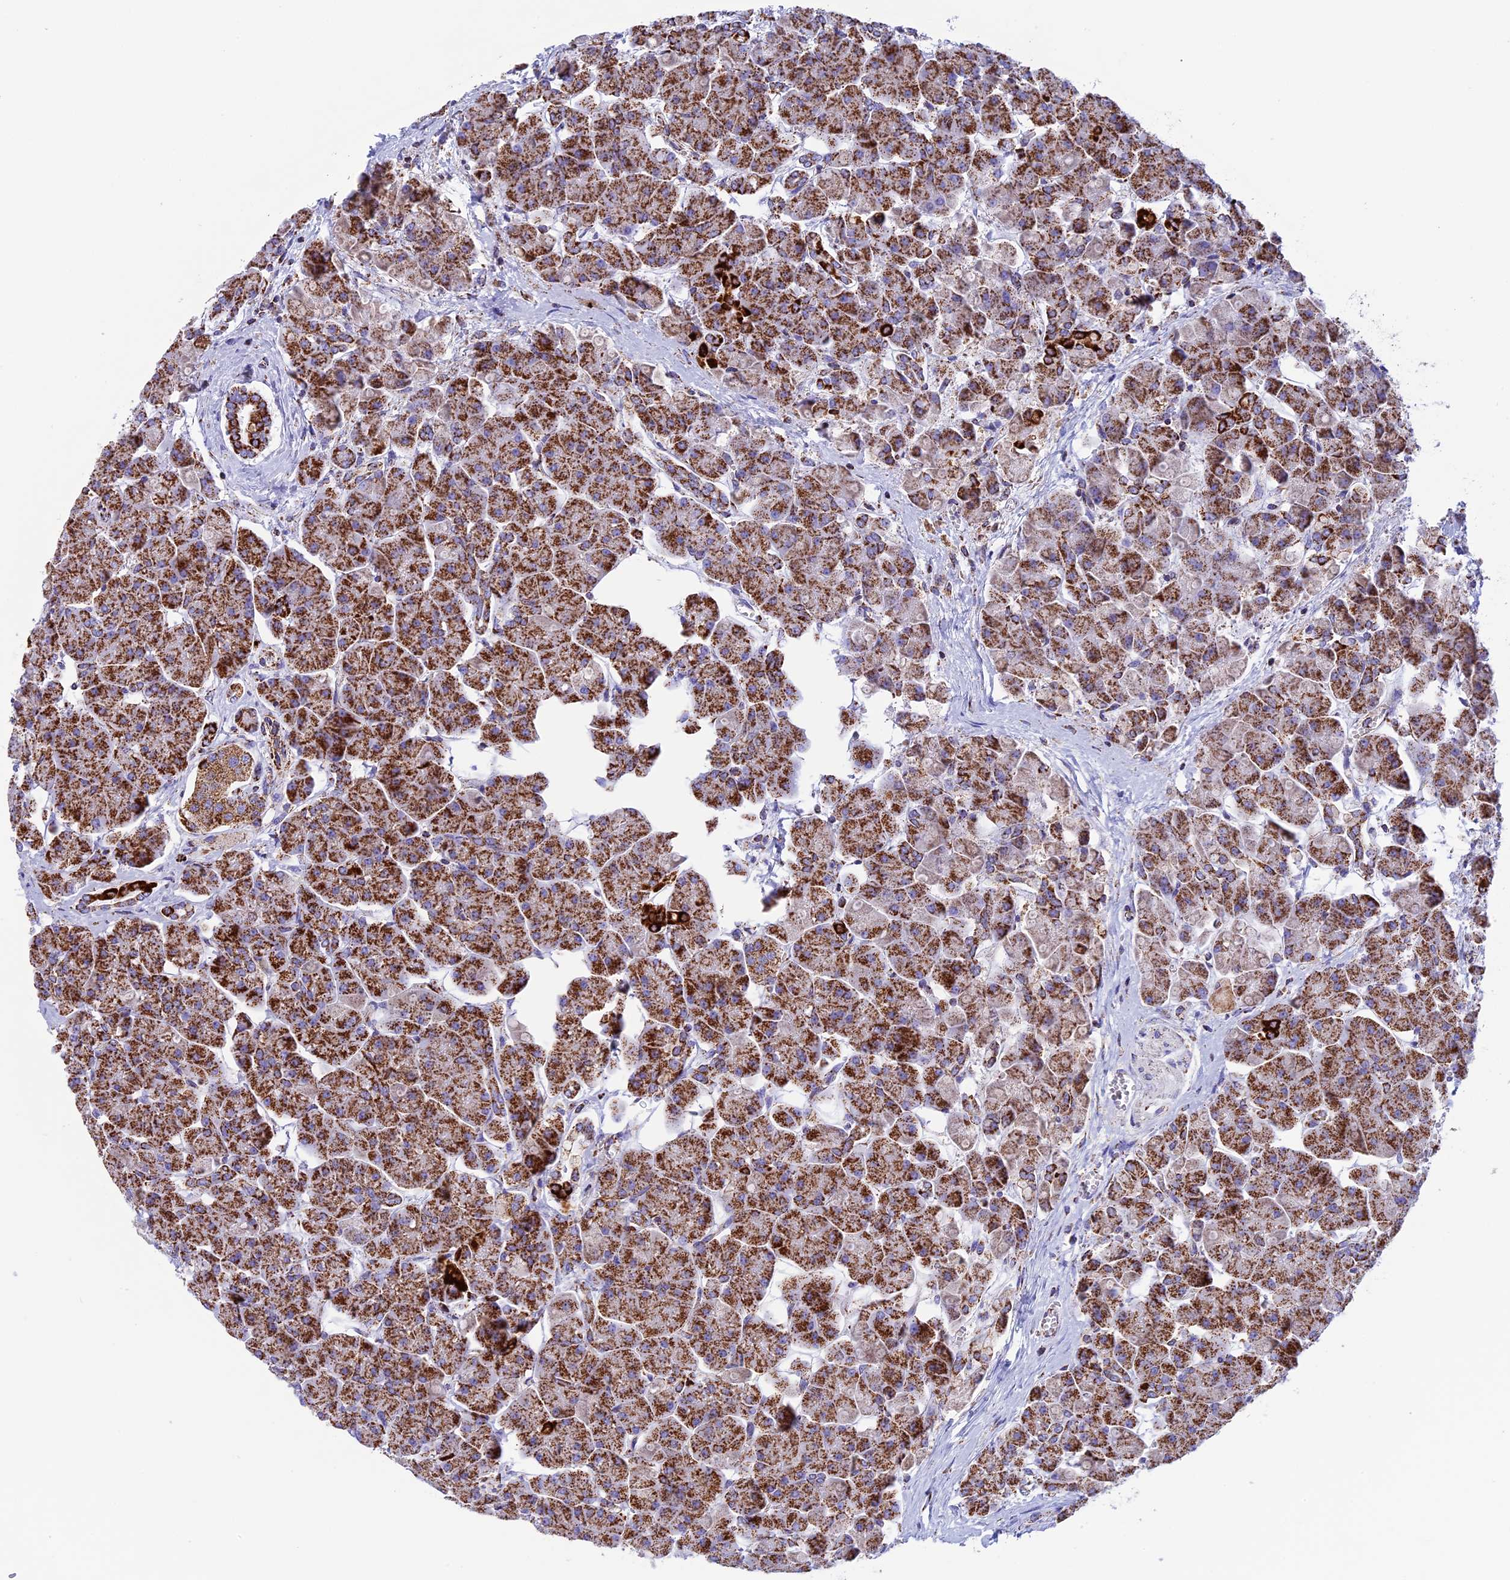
{"staining": {"intensity": "strong", "quantity": "25%-75%", "location": "cytoplasmic/membranous"}, "tissue": "pancreas", "cell_type": "Exocrine glandular cells", "image_type": "normal", "snomed": [{"axis": "morphology", "description": "Normal tissue, NOS"}, {"axis": "topography", "description": "Pancreas"}], "caption": "Immunohistochemistry (IHC) staining of benign pancreas, which exhibits high levels of strong cytoplasmic/membranous positivity in about 25%-75% of exocrine glandular cells indicating strong cytoplasmic/membranous protein positivity. The staining was performed using DAB (3,3'-diaminobenzidine) (brown) for protein detection and nuclei were counterstained in hematoxylin (blue).", "gene": "KCNG1", "patient": {"sex": "male", "age": 66}}